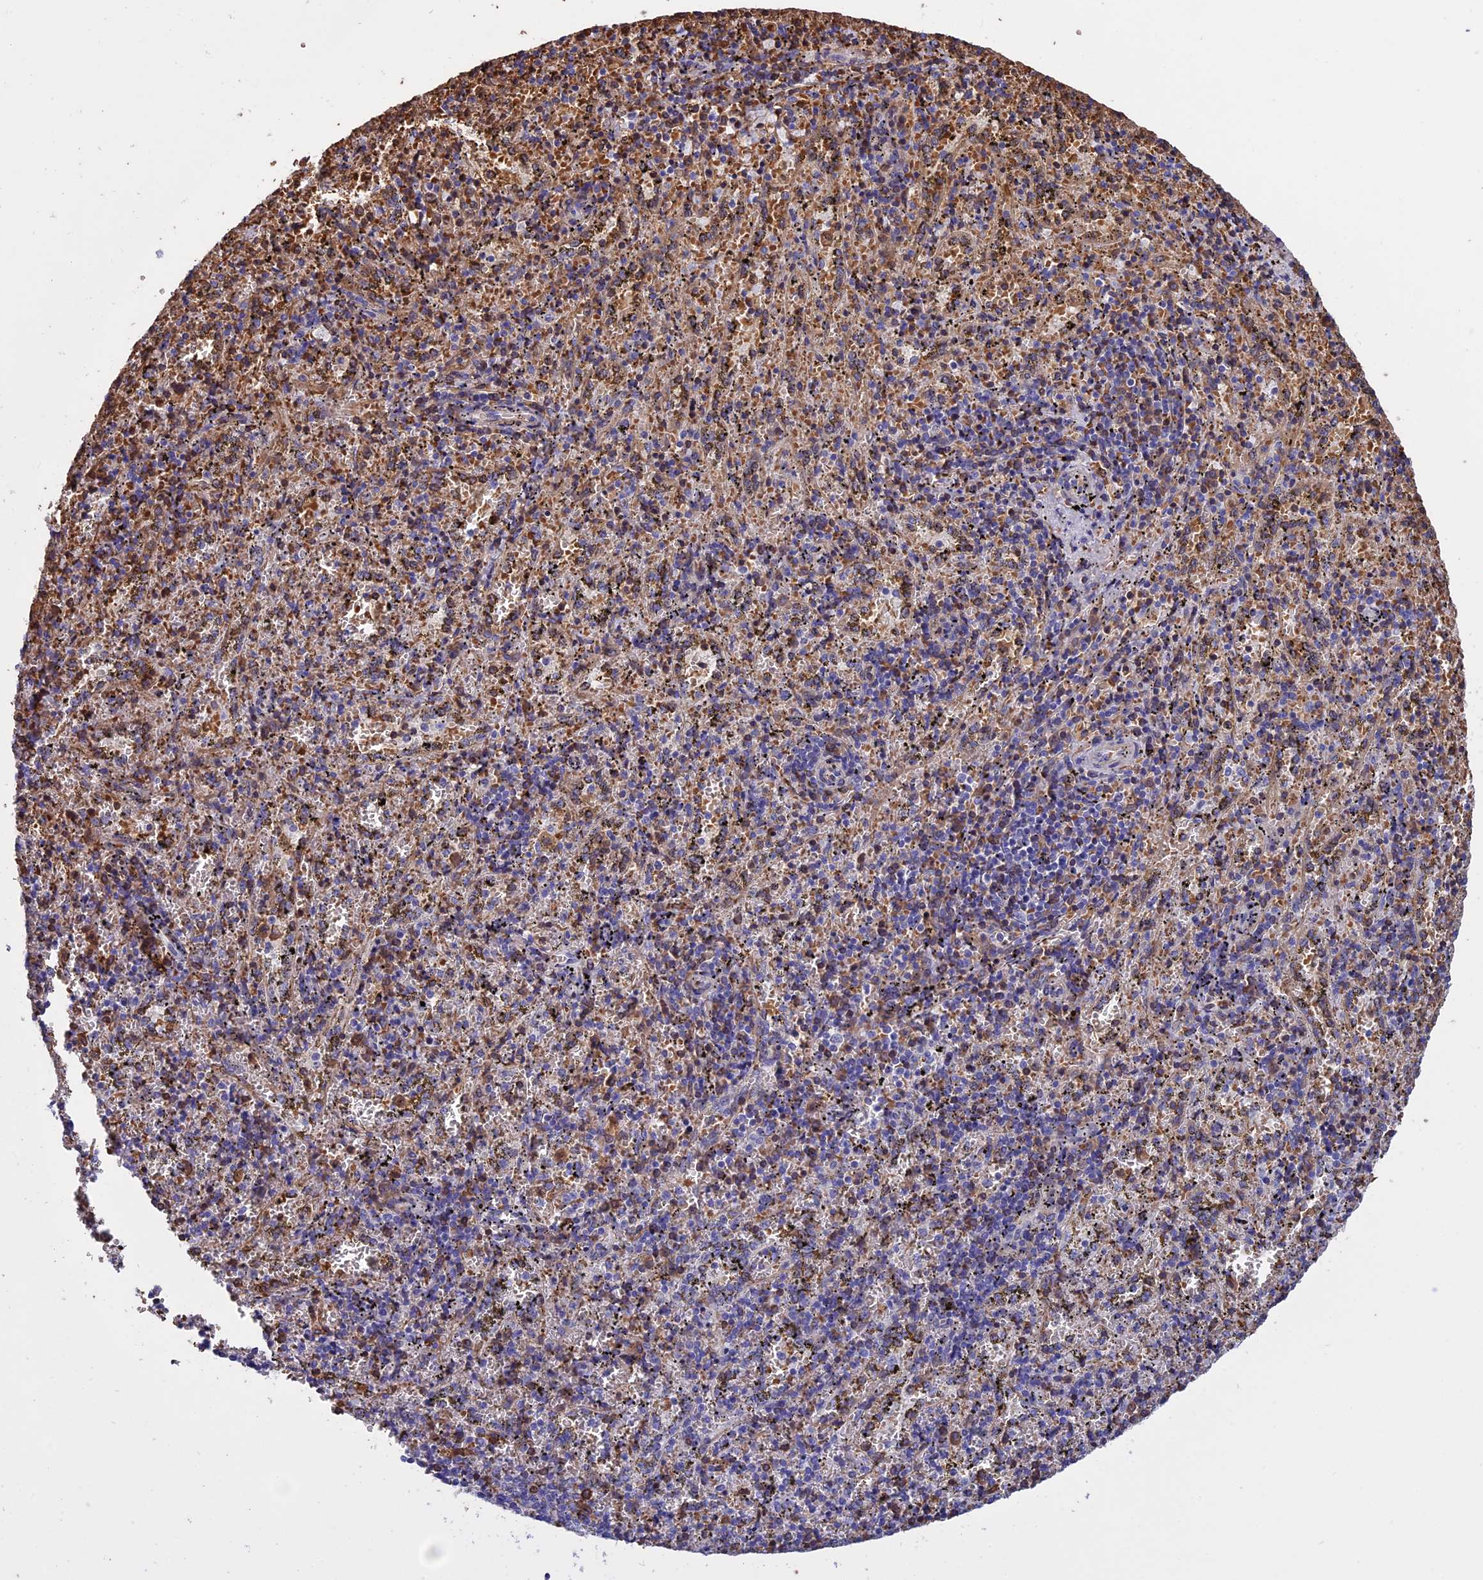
{"staining": {"intensity": "moderate", "quantity": "<25%", "location": "cytoplasmic/membranous"}, "tissue": "spleen", "cell_type": "Cells in red pulp", "image_type": "normal", "snomed": [{"axis": "morphology", "description": "Normal tissue, NOS"}, {"axis": "topography", "description": "Spleen"}], "caption": "Benign spleen shows moderate cytoplasmic/membranous positivity in approximately <25% of cells in red pulp.", "gene": "KNOP1", "patient": {"sex": "male", "age": 11}}